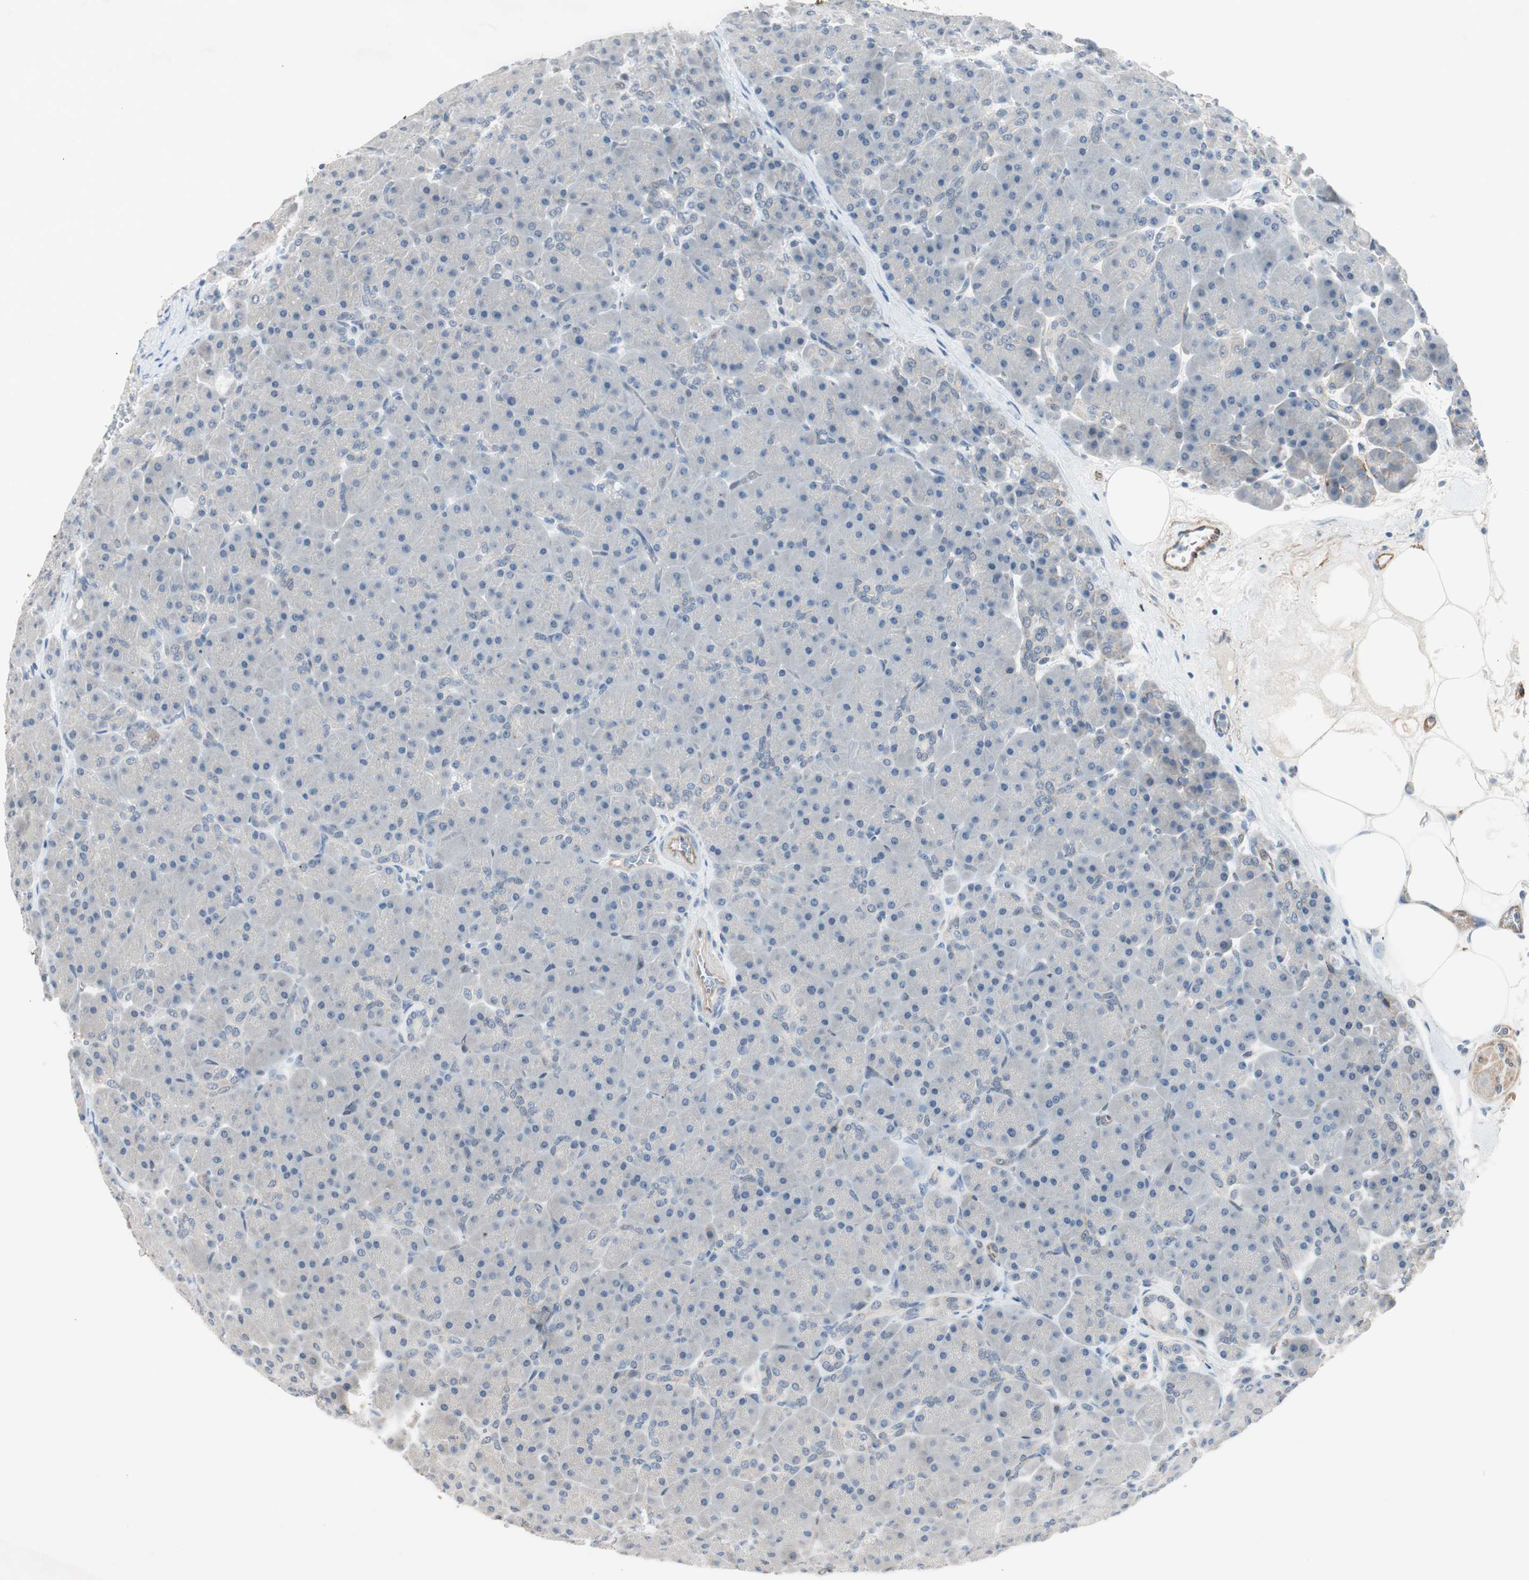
{"staining": {"intensity": "negative", "quantity": "none", "location": "none"}, "tissue": "pancreas", "cell_type": "Exocrine glandular cells", "image_type": "normal", "snomed": [{"axis": "morphology", "description": "Normal tissue, NOS"}, {"axis": "topography", "description": "Pancreas"}], "caption": "High magnification brightfield microscopy of normal pancreas stained with DAB (brown) and counterstained with hematoxylin (blue): exocrine glandular cells show no significant expression.", "gene": "ITGB4", "patient": {"sex": "male", "age": 66}}